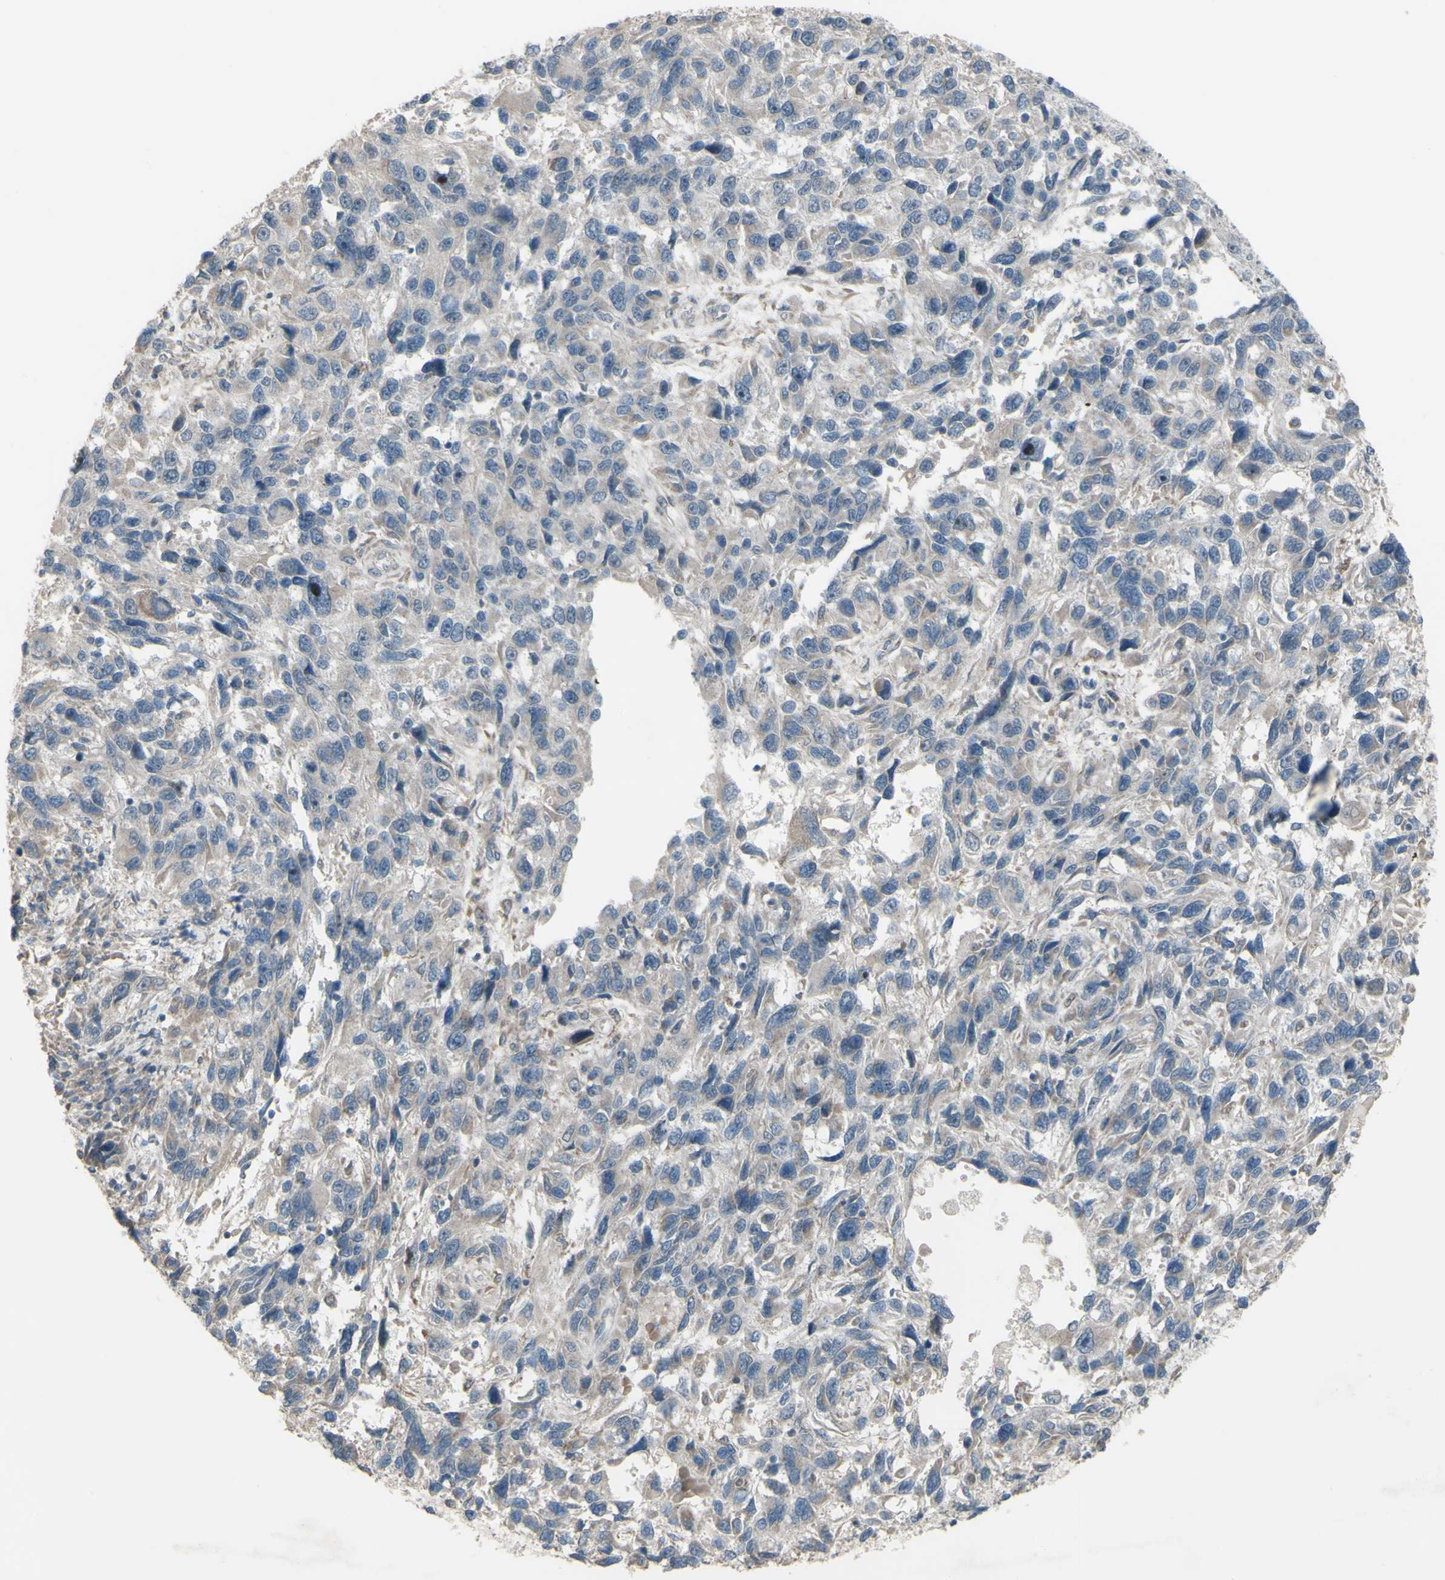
{"staining": {"intensity": "weak", "quantity": ">75%", "location": "cytoplasmic/membranous"}, "tissue": "melanoma", "cell_type": "Tumor cells", "image_type": "cancer", "snomed": [{"axis": "morphology", "description": "Malignant melanoma, NOS"}, {"axis": "topography", "description": "Skin"}], "caption": "Immunohistochemistry of human melanoma exhibits low levels of weak cytoplasmic/membranous expression in approximately >75% of tumor cells.", "gene": "GRAMD1B", "patient": {"sex": "male", "age": 53}}